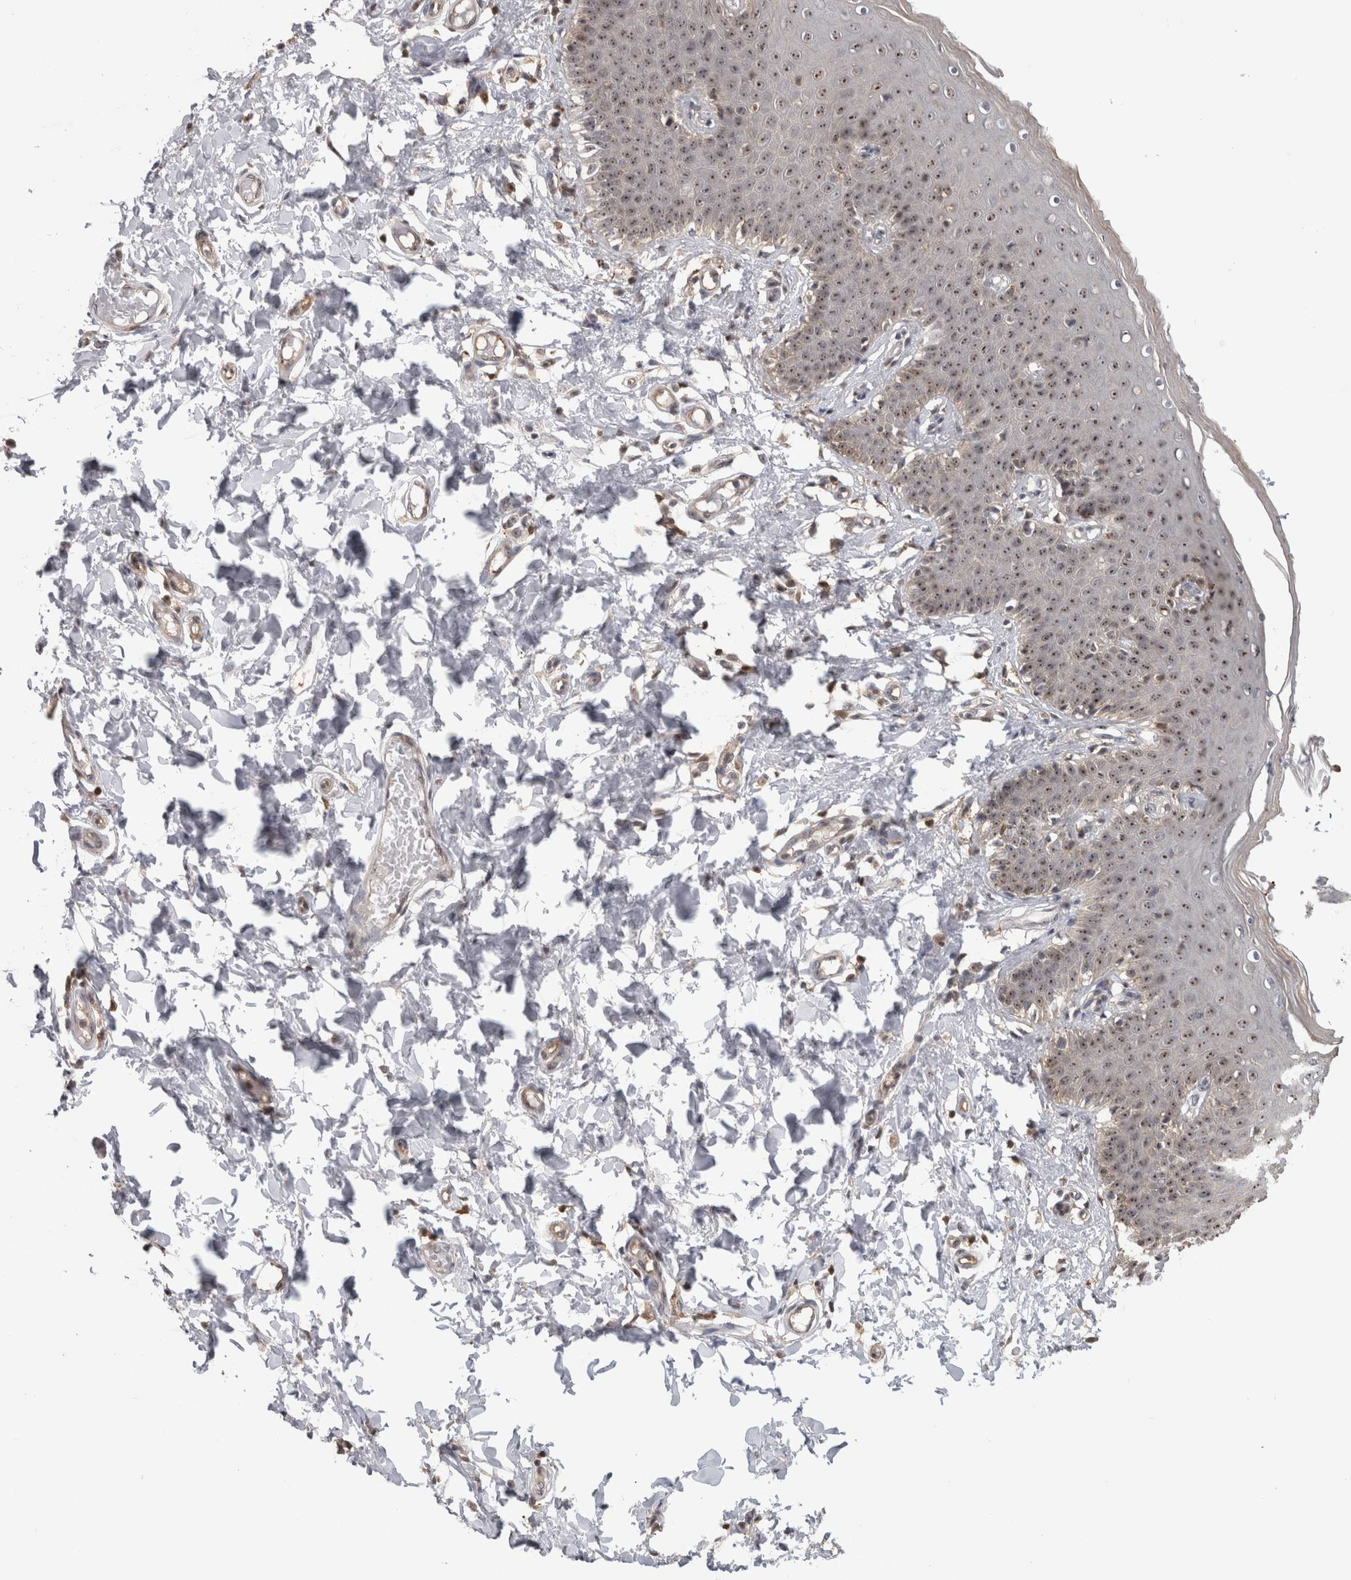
{"staining": {"intensity": "moderate", "quantity": ">75%", "location": "nuclear"}, "tissue": "skin", "cell_type": "Epidermal cells", "image_type": "normal", "snomed": [{"axis": "morphology", "description": "Normal tissue, NOS"}, {"axis": "topography", "description": "Vulva"}], "caption": "The photomicrograph reveals immunohistochemical staining of unremarkable skin. There is moderate nuclear staining is present in about >75% of epidermal cells.", "gene": "TDRD7", "patient": {"sex": "female", "age": 66}}